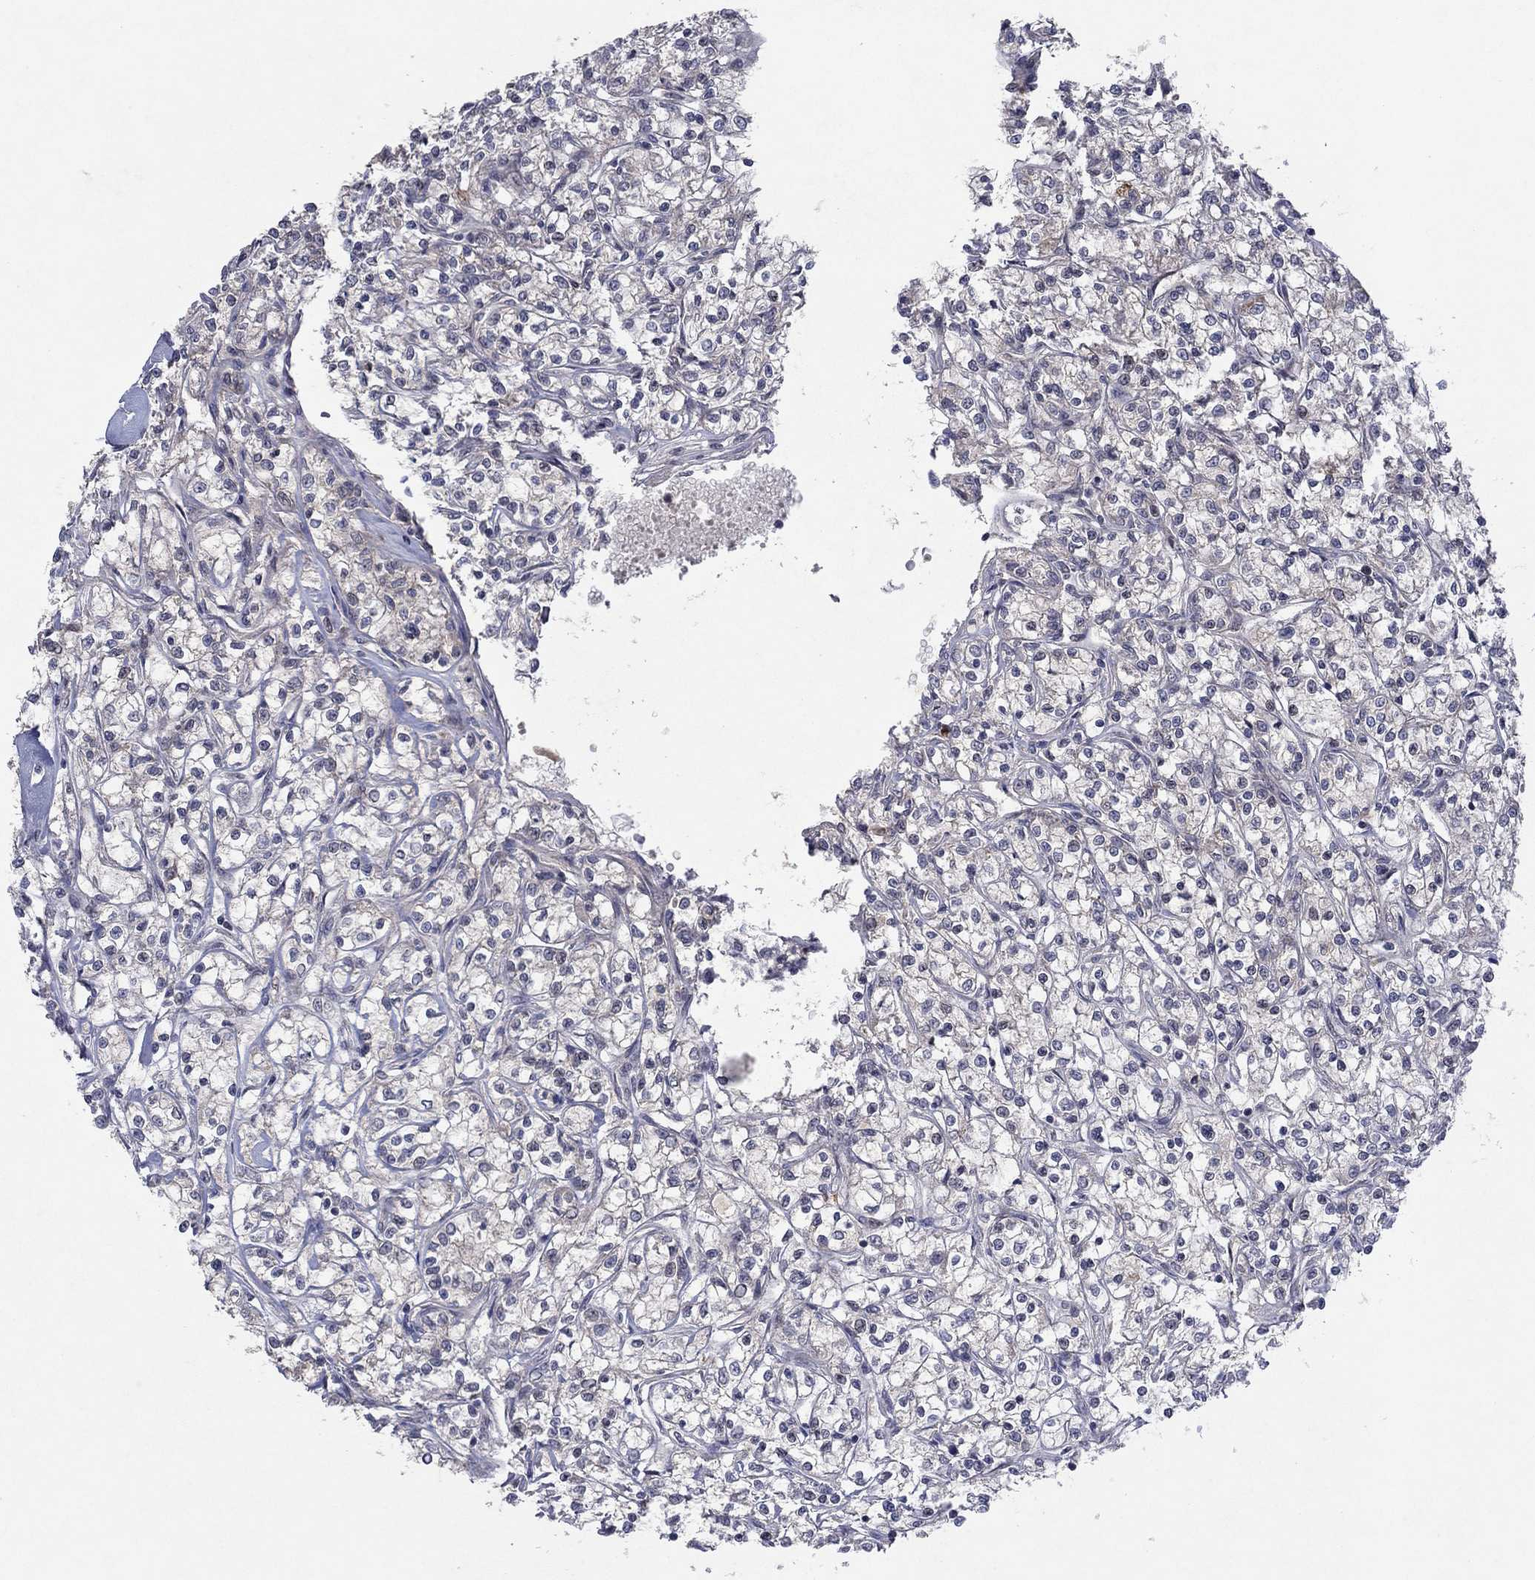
{"staining": {"intensity": "negative", "quantity": "none", "location": "none"}, "tissue": "renal cancer", "cell_type": "Tumor cells", "image_type": "cancer", "snomed": [{"axis": "morphology", "description": "Adenocarcinoma, NOS"}, {"axis": "topography", "description": "Kidney"}], "caption": "The histopathology image displays no significant positivity in tumor cells of renal cancer.", "gene": "IL4", "patient": {"sex": "female", "age": 59}}